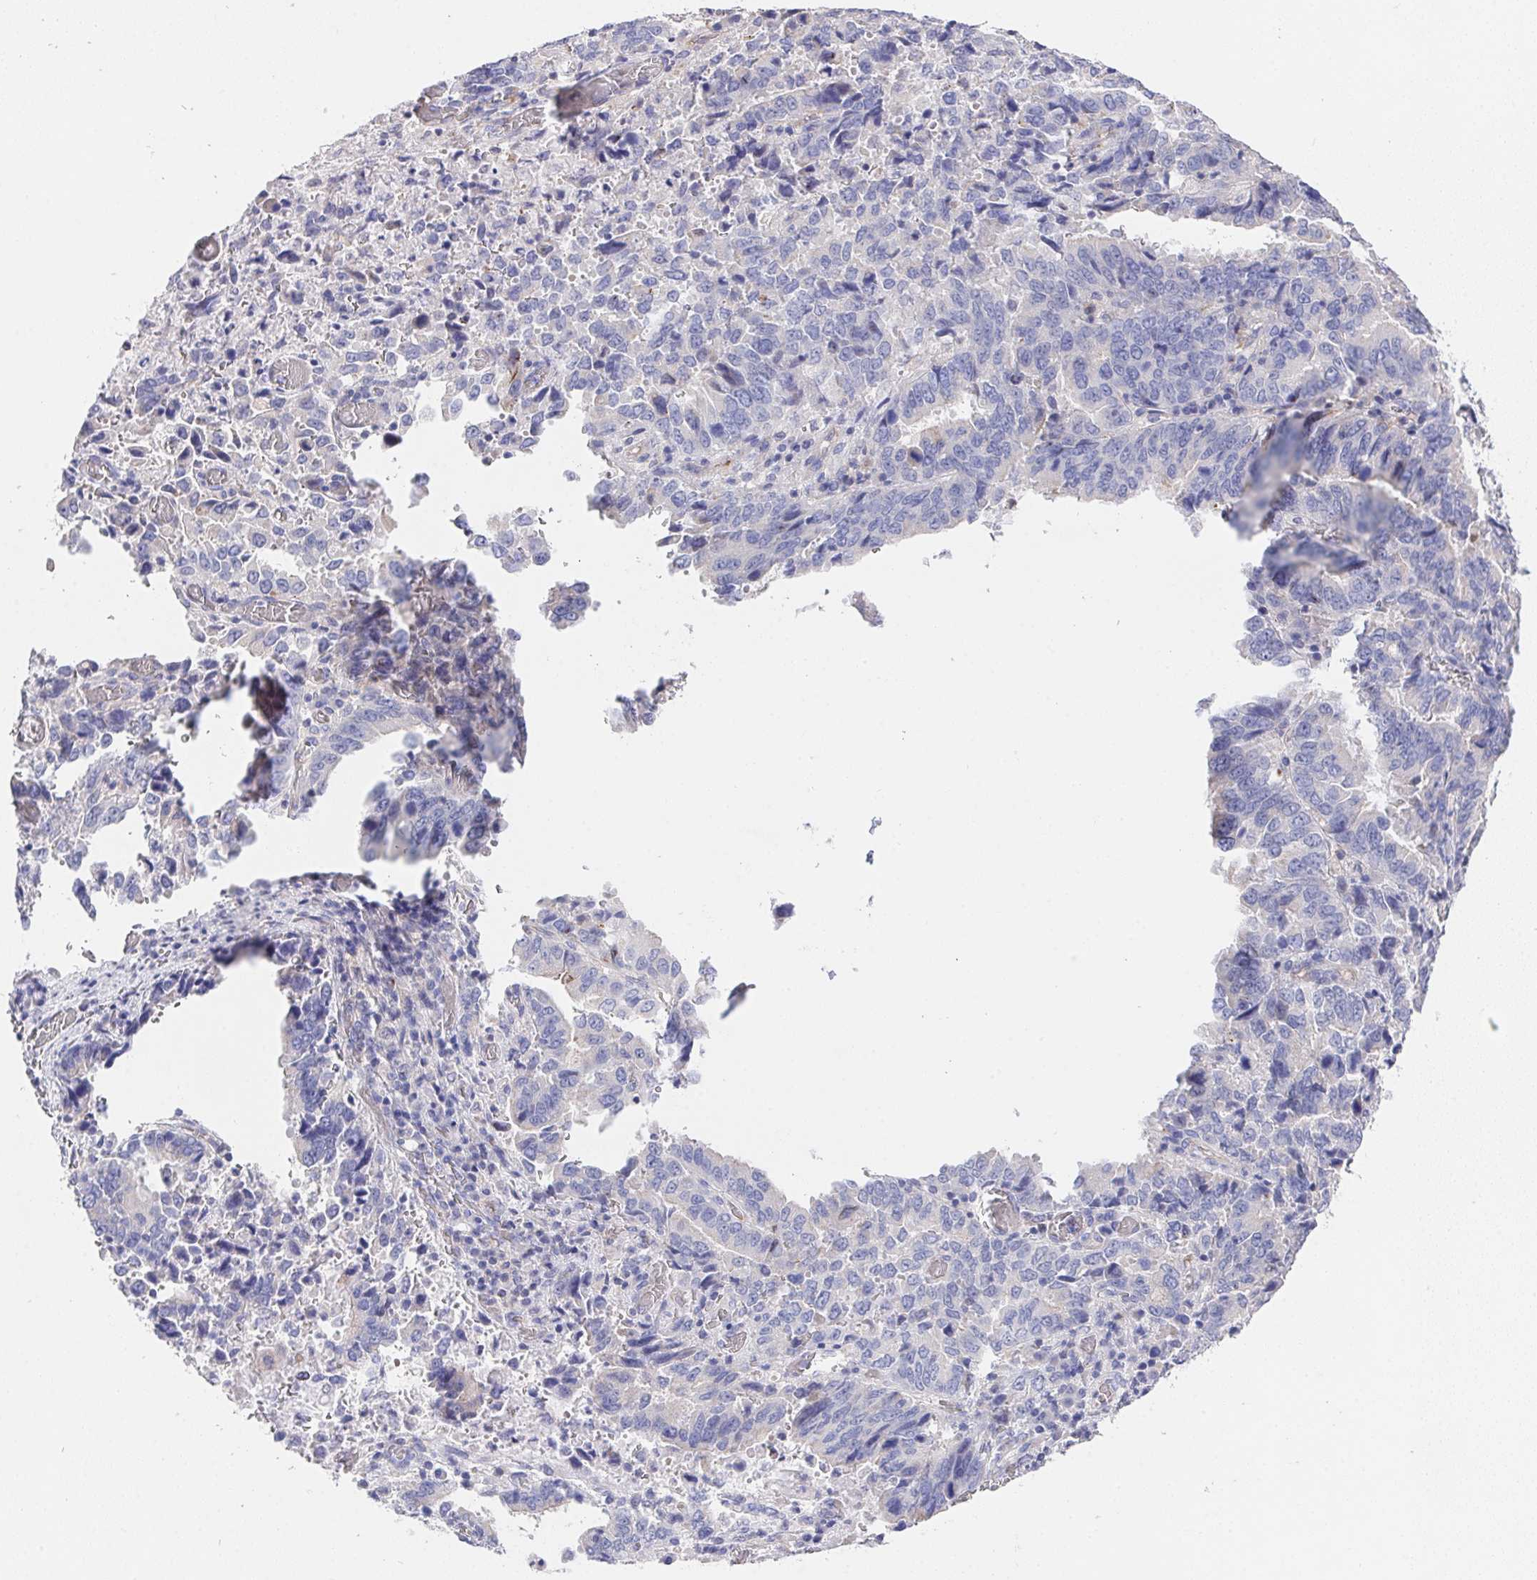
{"staining": {"intensity": "negative", "quantity": "none", "location": "none"}, "tissue": "stomach cancer", "cell_type": "Tumor cells", "image_type": "cancer", "snomed": [{"axis": "morphology", "description": "Adenocarcinoma, NOS"}, {"axis": "topography", "description": "Stomach, upper"}], "caption": "Stomach cancer stained for a protein using immunohistochemistry shows no positivity tumor cells.", "gene": "PRG3", "patient": {"sex": "male", "age": 74}}